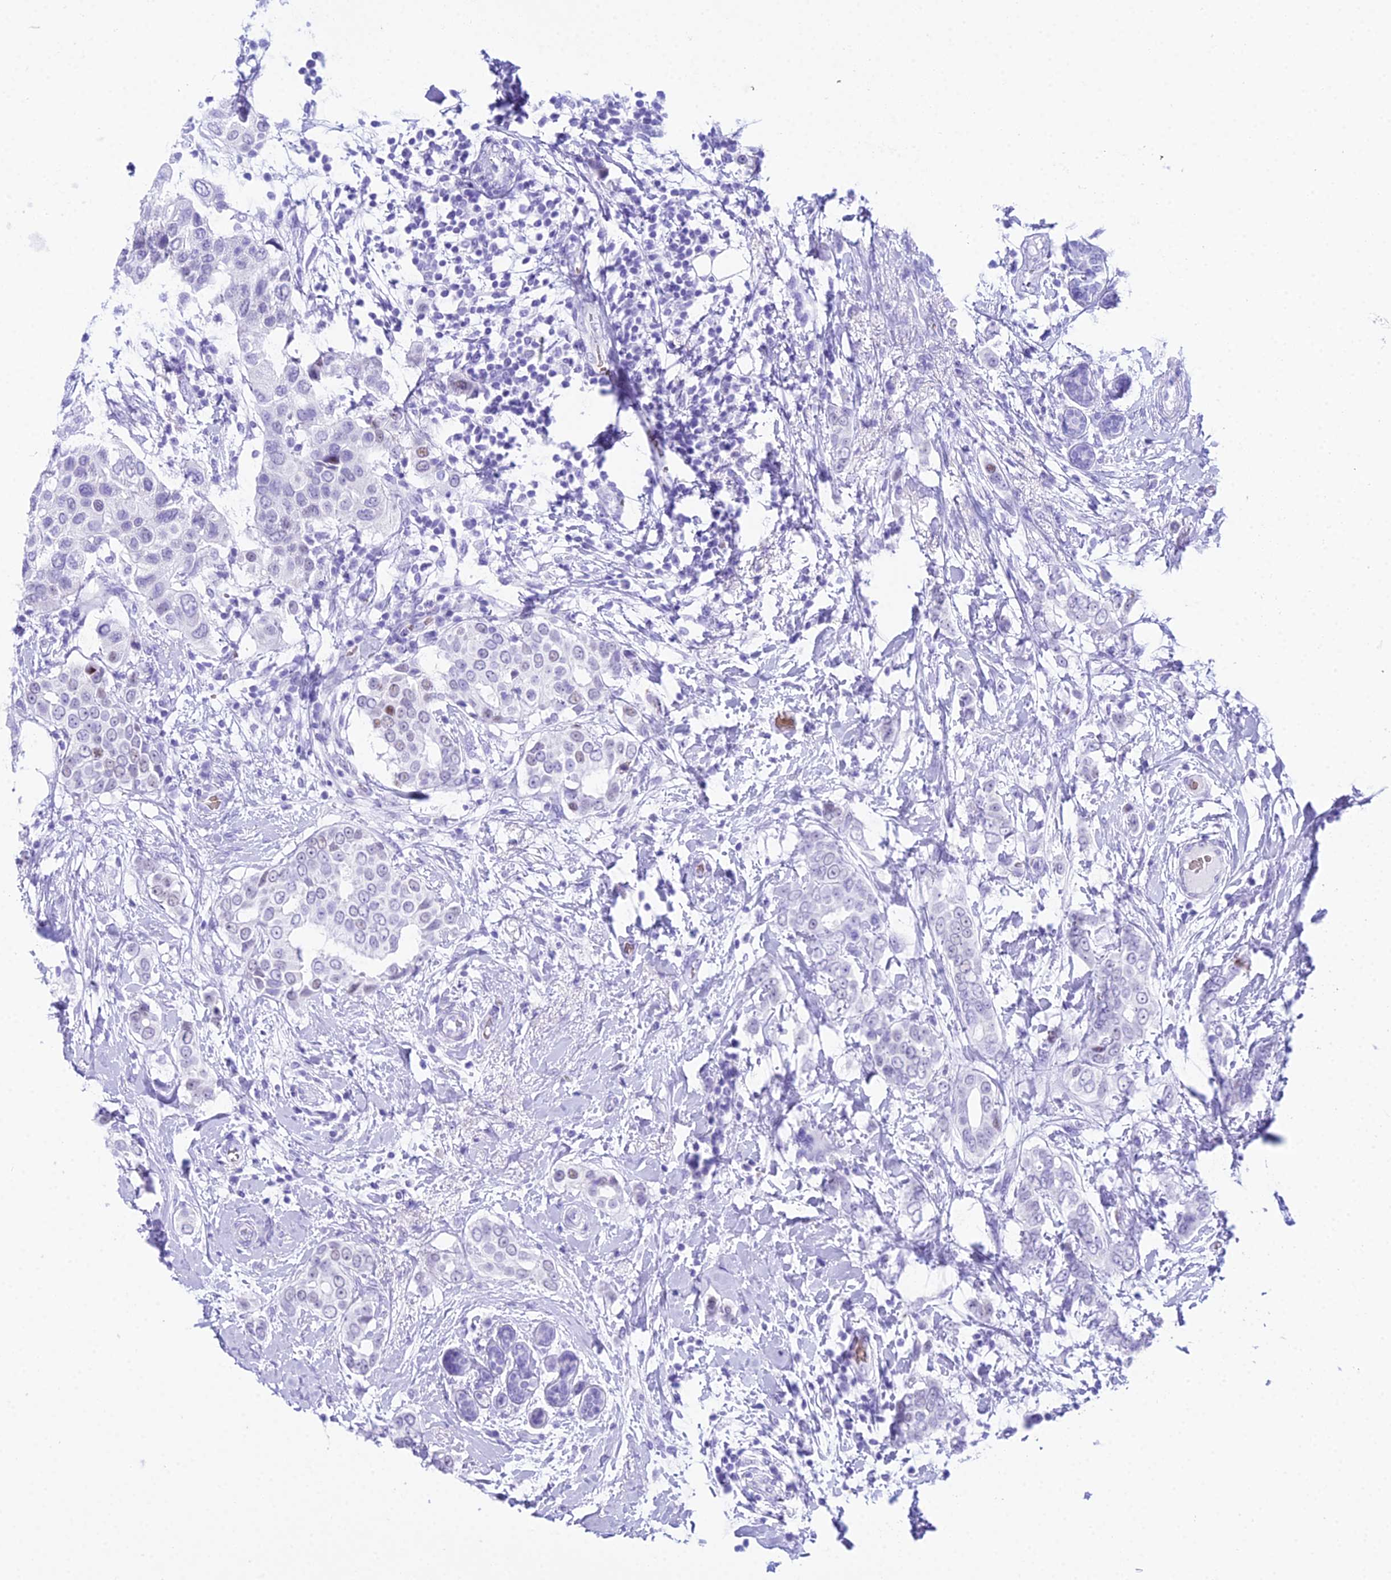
{"staining": {"intensity": "negative", "quantity": "none", "location": "none"}, "tissue": "breast cancer", "cell_type": "Tumor cells", "image_type": "cancer", "snomed": [{"axis": "morphology", "description": "Lobular carcinoma"}, {"axis": "topography", "description": "Breast"}], "caption": "Immunohistochemistry photomicrograph of neoplastic tissue: breast lobular carcinoma stained with DAB displays no significant protein staining in tumor cells. (DAB (3,3'-diaminobenzidine) immunohistochemistry (IHC) with hematoxylin counter stain).", "gene": "RNPS1", "patient": {"sex": "female", "age": 51}}